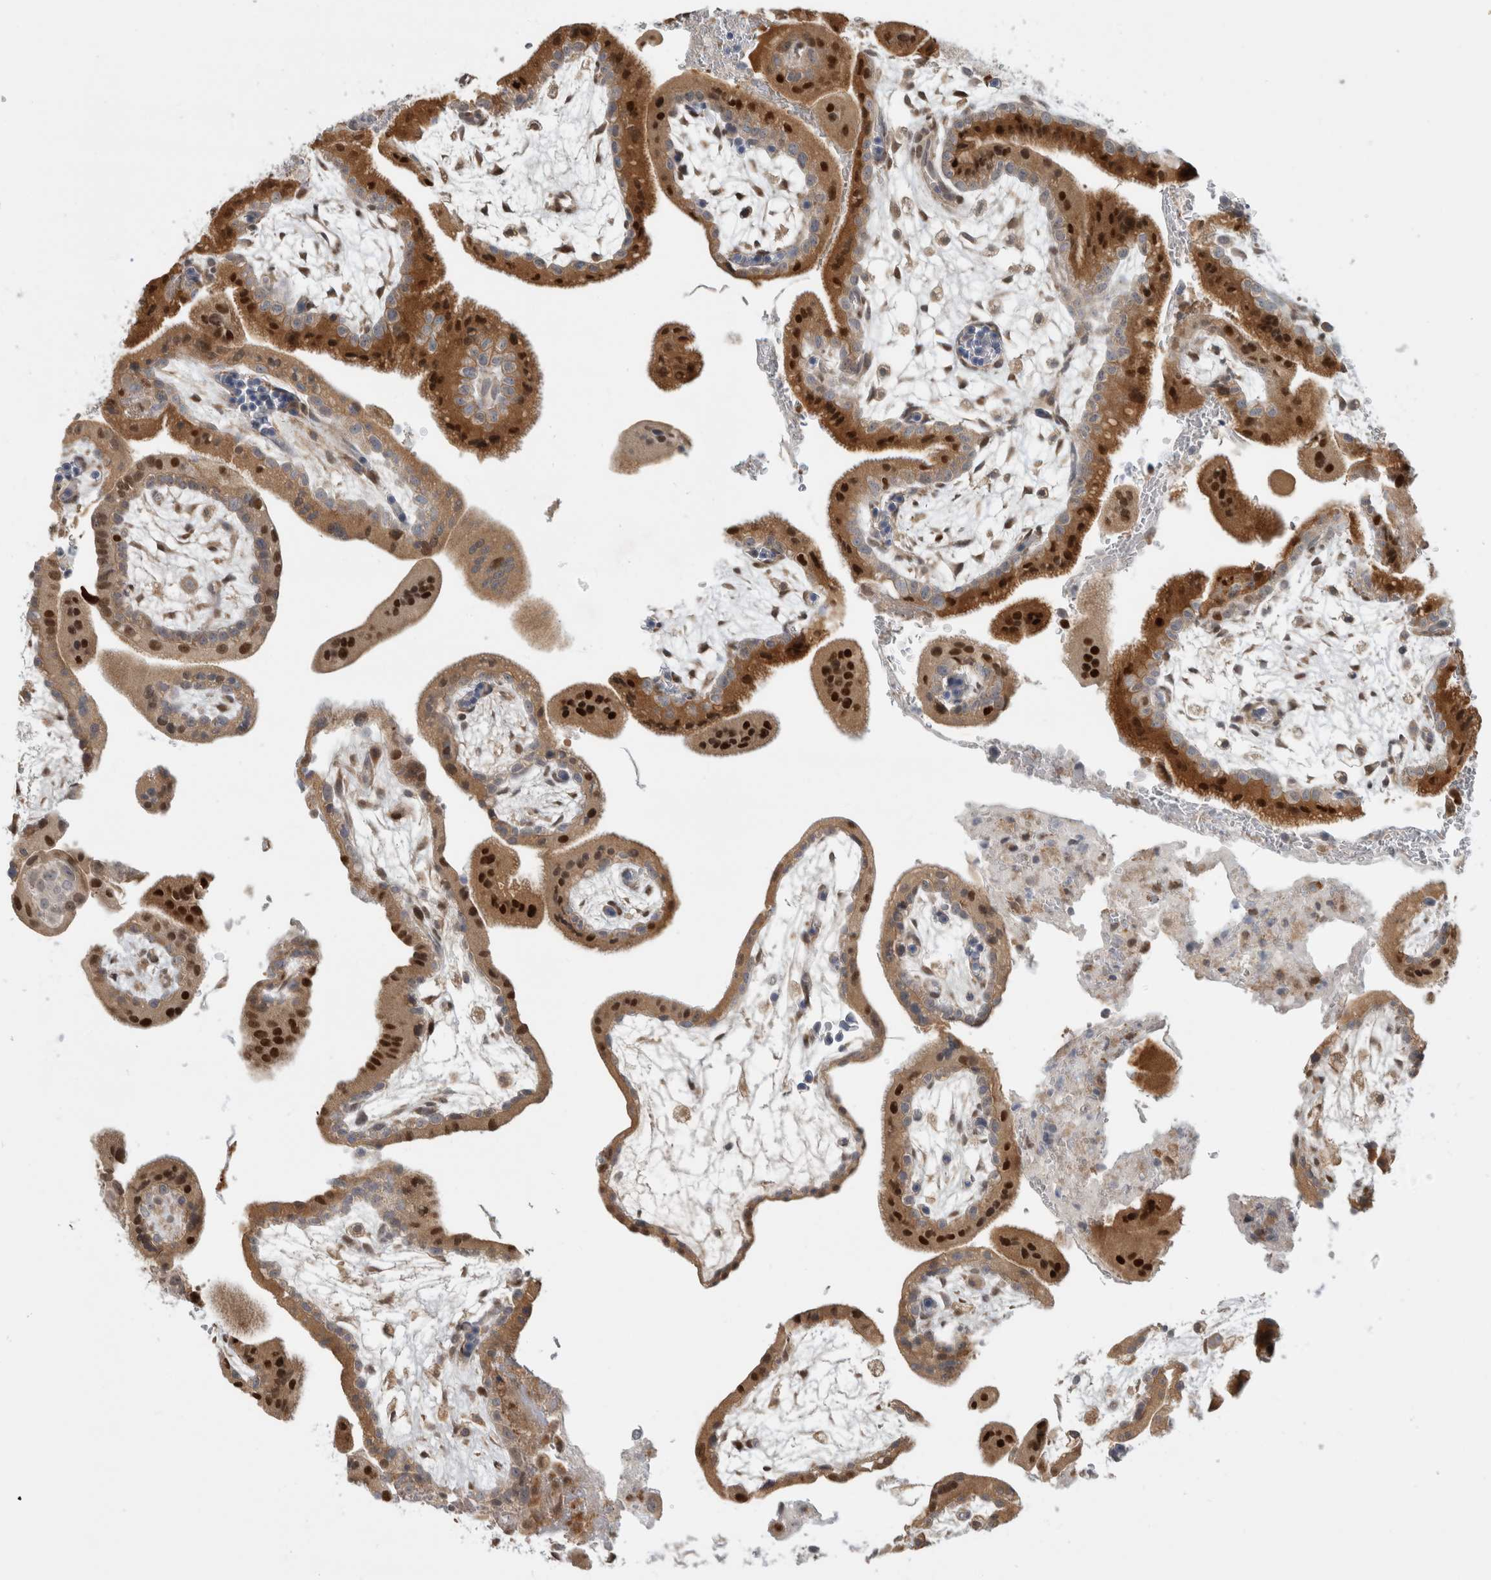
{"staining": {"intensity": "strong", "quantity": "25%-75%", "location": "cytoplasmic/membranous,nuclear"}, "tissue": "placenta", "cell_type": "Decidual cells", "image_type": "normal", "snomed": [{"axis": "morphology", "description": "Normal tissue, NOS"}, {"axis": "topography", "description": "Placenta"}], "caption": "Immunohistochemical staining of unremarkable placenta shows strong cytoplasmic/membranous,nuclear protein positivity in approximately 25%-75% of decidual cells.", "gene": "NAB2", "patient": {"sex": "female", "age": 35}}